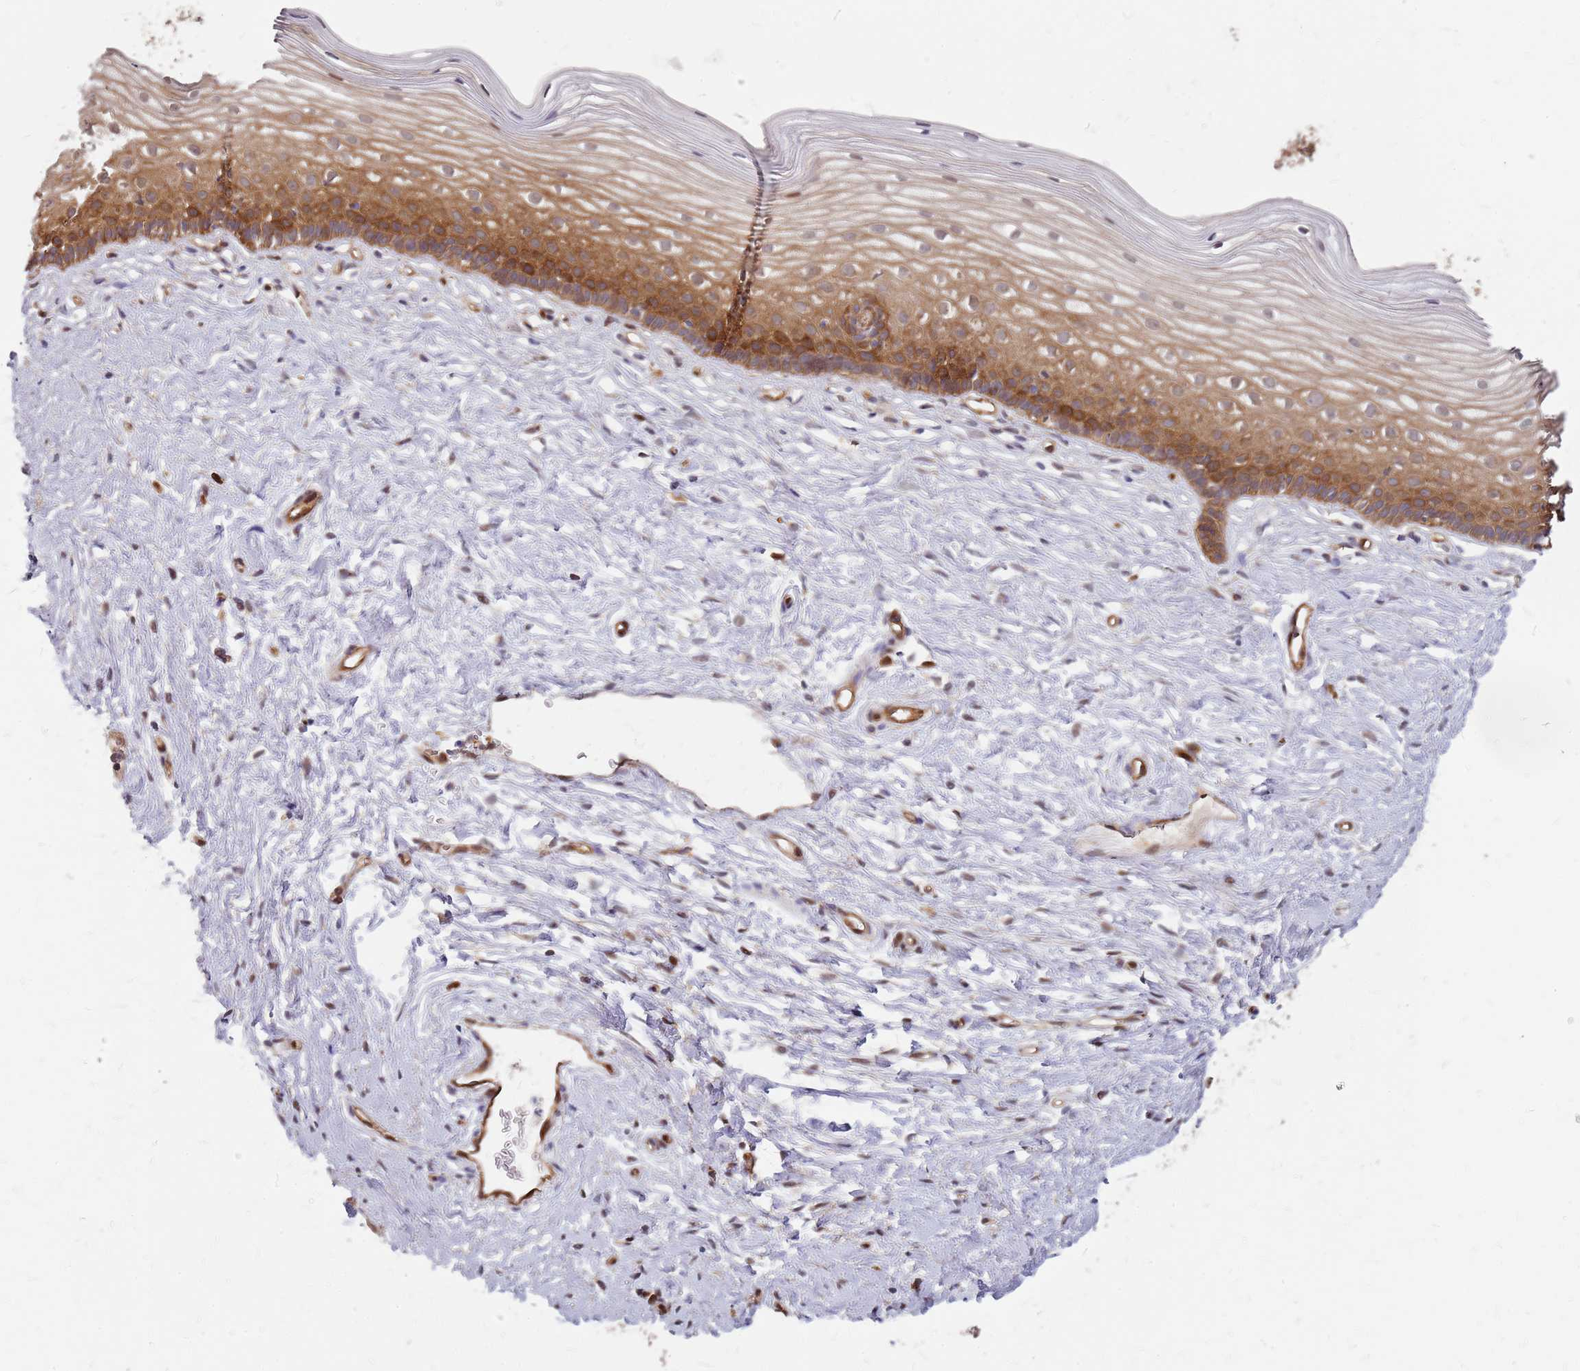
{"staining": {"intensity": "moderate", "quantity": ">75%", "location": "cytoplasmic/membranous"}, "tissue": "cervix", "cell_type": "Glandular cells", "image_type": "normal", "snomed": [{"axis": "morphology", "description": "Normal tissue, NOS"}, {"axis": "topography", "description": "Cervix"}], "caption": "Immunohistochemical staining of unremarkable cervix shows >75% levels of moderate cytoplasmic/membranous protein staining in approximately >75% of glandular cells. (Stains: DAB (3,3'-diaminobenzidine) in brown, nuclei in blue, Microscopy: brightfield microscopy at high magnification).", "gene": "HDX", "patient": {"sex": "female", "age": 40}}